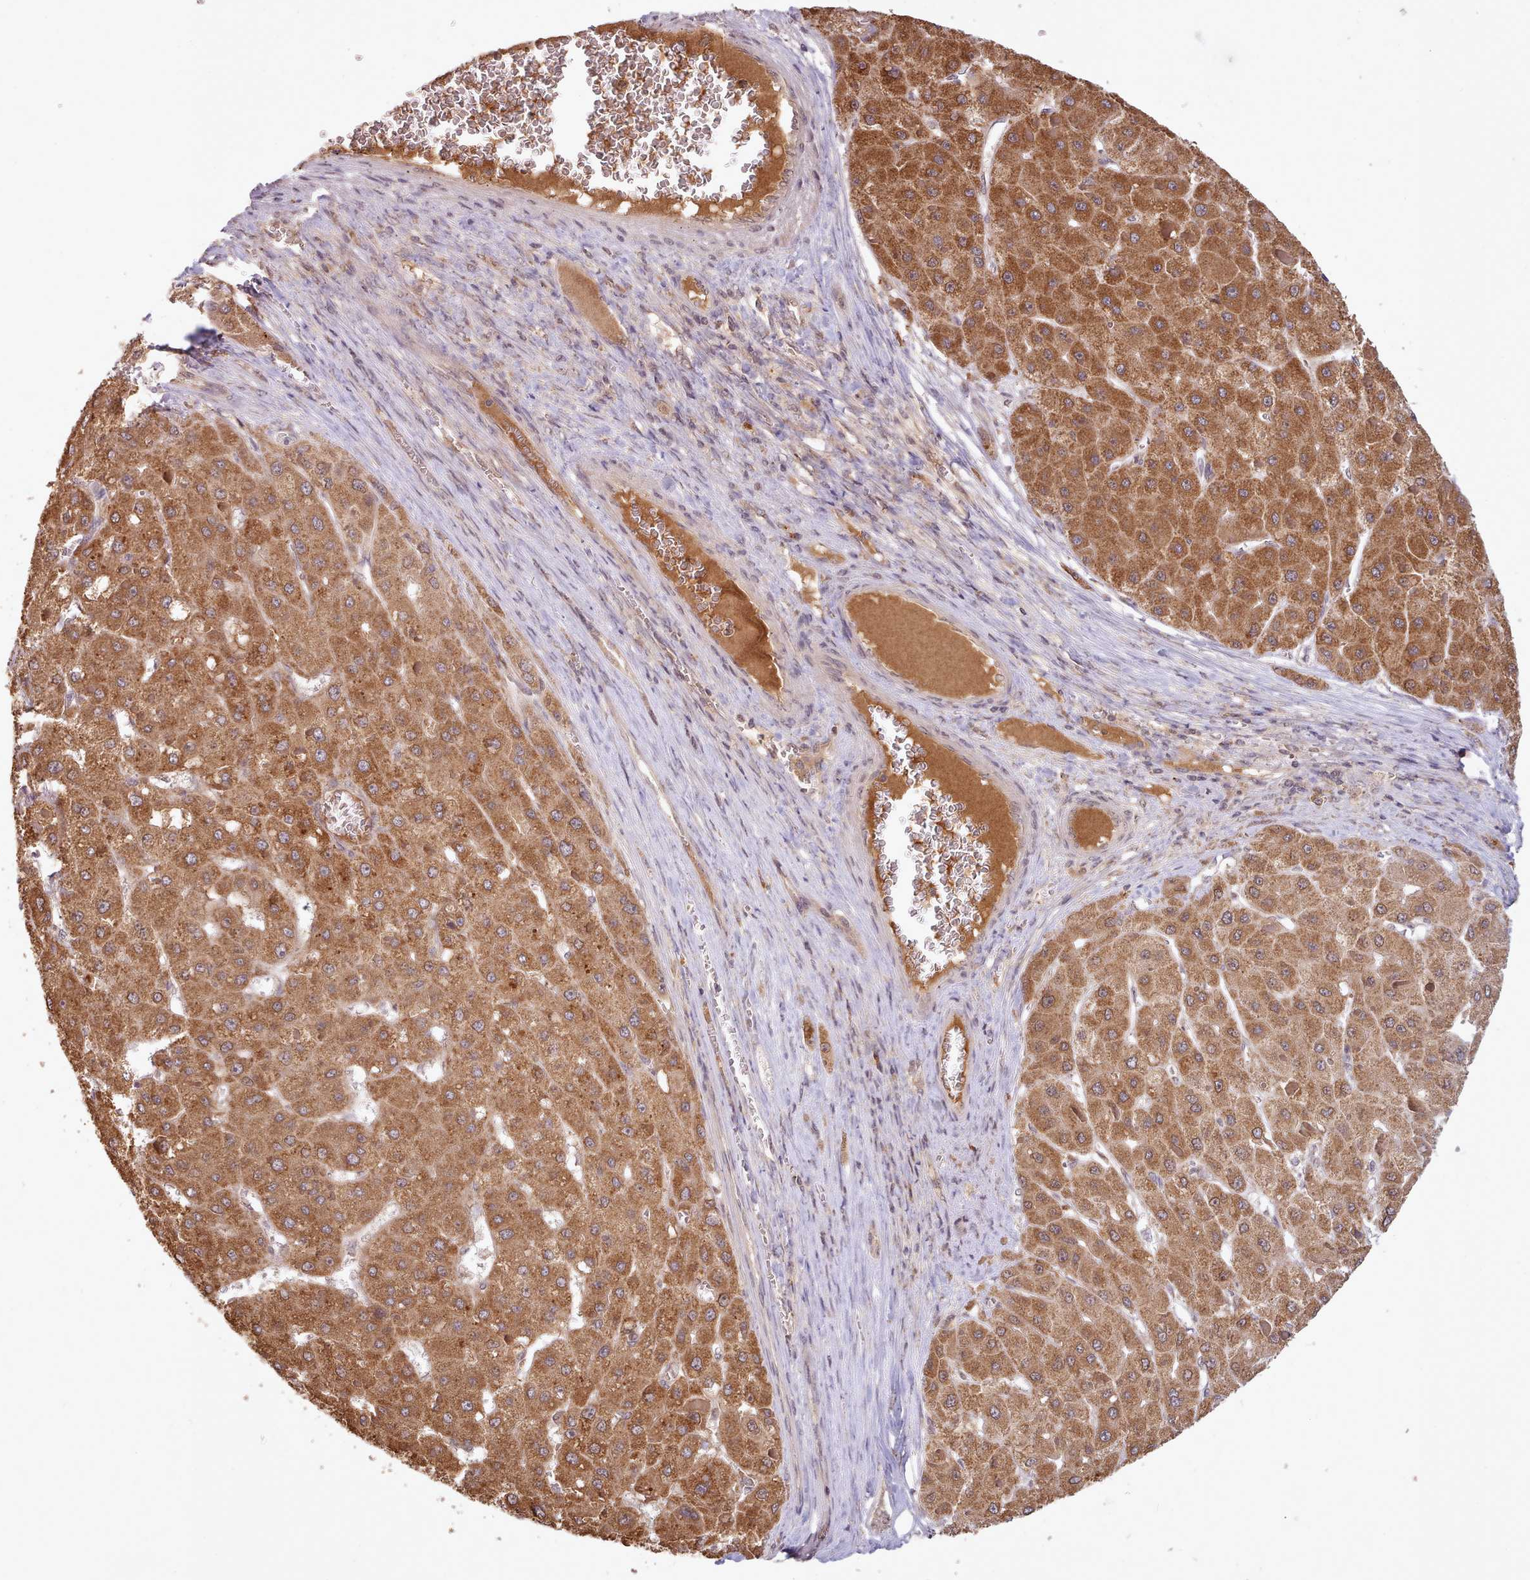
{"staining": {"intensity": "moderate", "quantity": ">75%", "location": "cytoplasmic/membranous"}, "tissue": "liver cancer", "cell_type": "Tumor cells", "image_type": "cancer", "snomed": [{"axis": "morphology", "description": "Carcinoma, Hepatocellular, NOS"}, {"axis": "topography", "description": "Liver"}], "caption": "Liver cancer (hepatocellular carcinoma) was stained to show a protein in brown. There is medium levels of moderate cytoplasmic/membranous staining in about >75% of tumor cells.", "gene": "PIP4P1", "patient": {"sex": "female", "age": 73}}